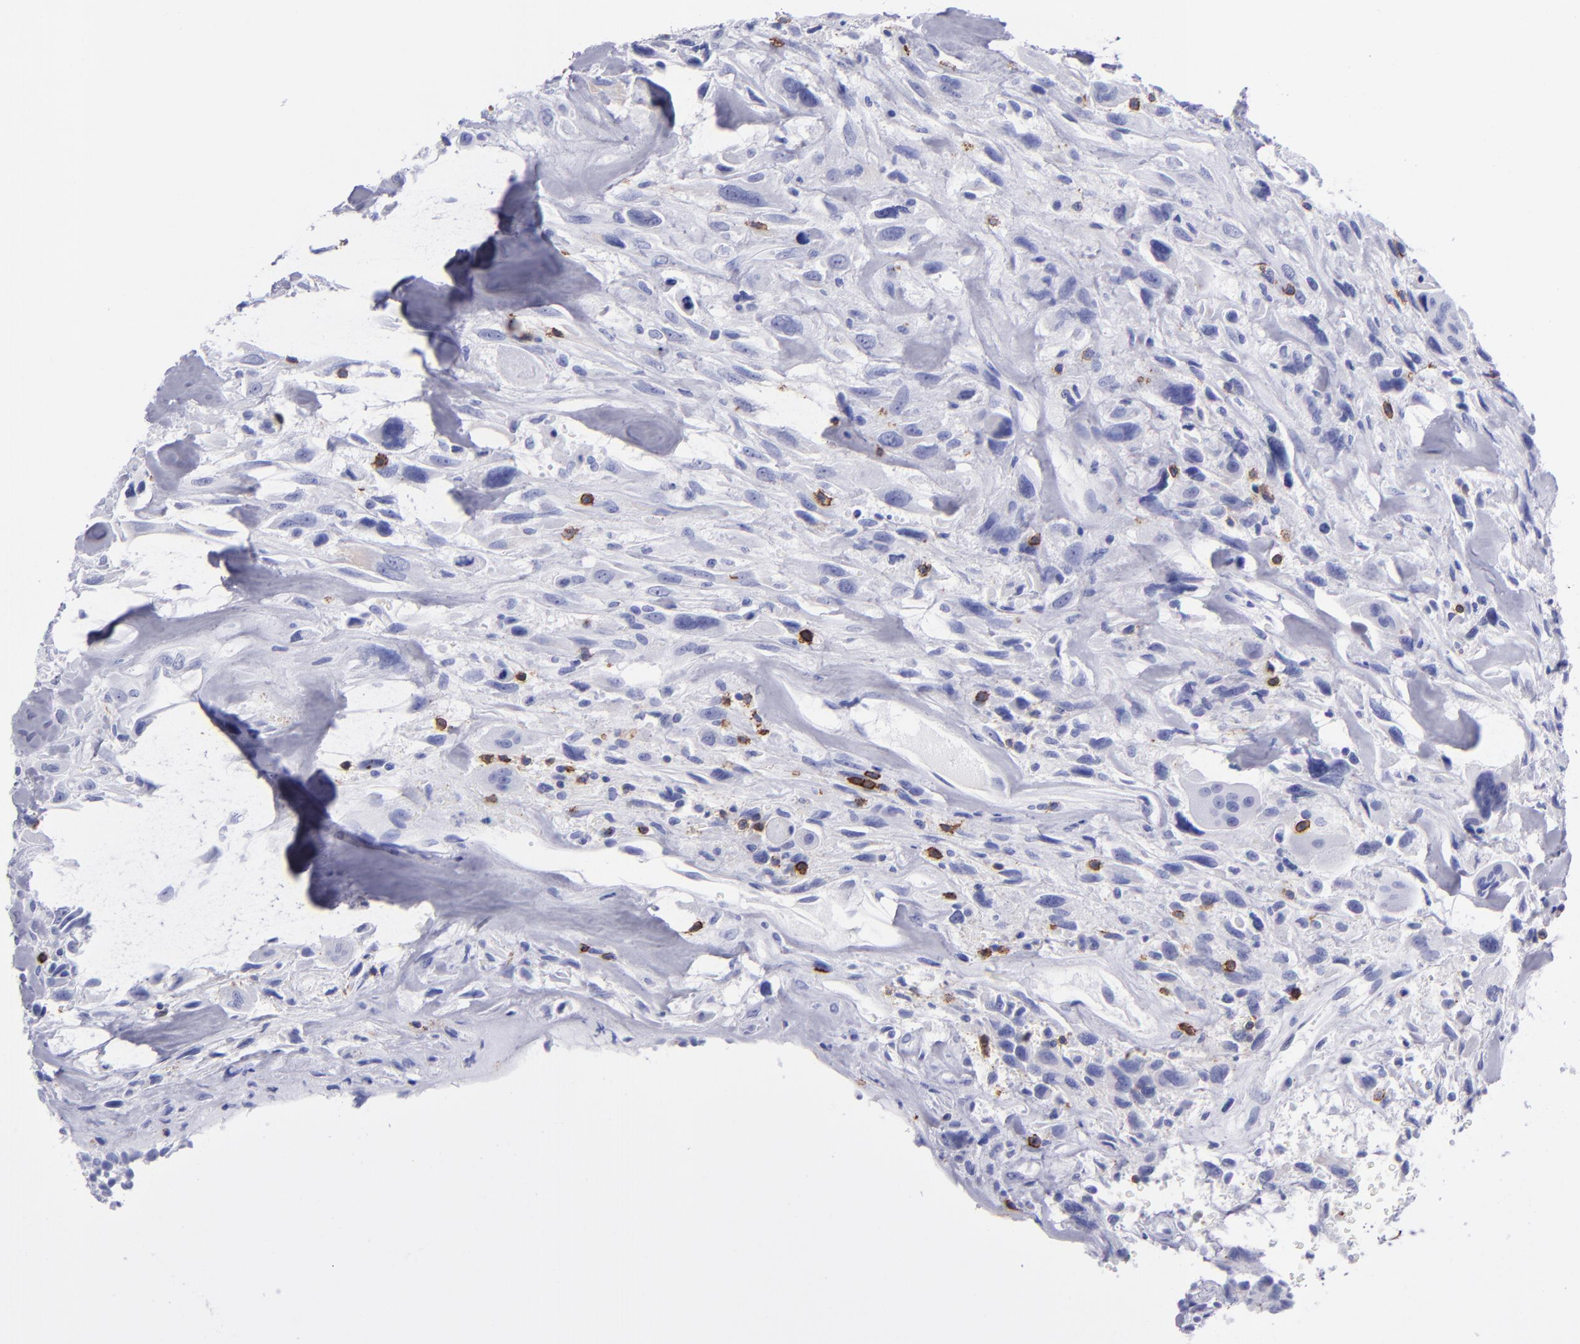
{"staining": {"intensity": "negative", "quantity": "none", "location": "none"}, "tissue": "breast cancer", "cell_type": "Tumor cells", "image_type": "cancer", "snomed": [{"axis": "morphology", "description": "Neoplasm, malignant, NOS"}, {"axis": "topography", "description": "Breast"}], "caption": "Photomicrograph shows no protein positivity in tumor cells of breast neoplasm (malignant) tissue. The staining is performed using DAB (3,3'-diaminobenzidine) brown chromogen with nuclei counter-stained in using hematoxylin.", "gene": "CD6", "patient": {"sex": "female", "age": 50}}